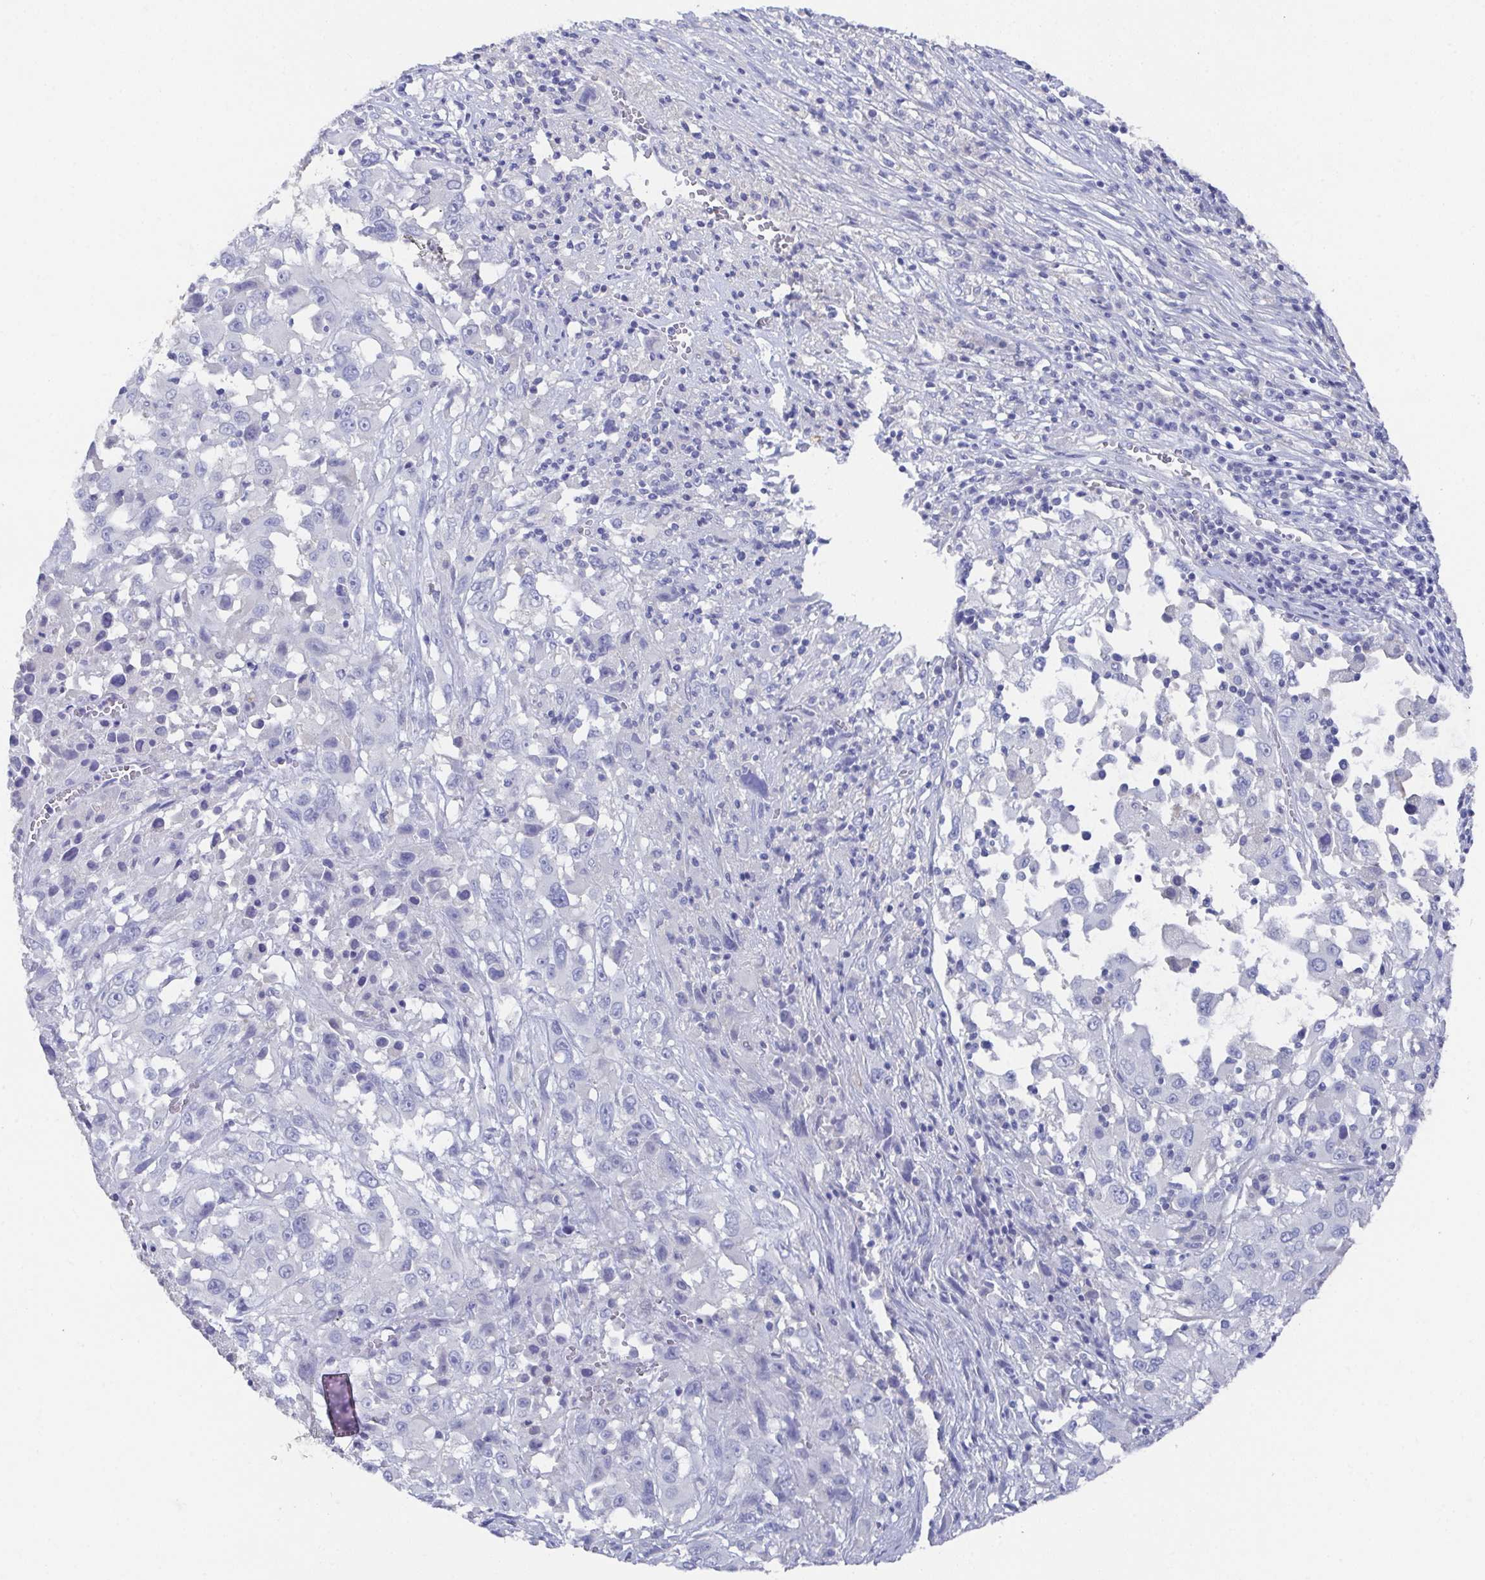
{"staining": {"intensity": "negative", "quantity": "none", "location": "none"}, "tissue": "melanoma", "cell_type": "Tumor cells", "image_type": "cancer", "snomed": [{"axis": "morphology", "description": "Malignant melanoma, Metastatic site"}, {"axis": "topography", "description": "Soft tissue"}], "caption": "The histopathology image reveals no staining of tumor cells in malignant melanoma (metastatic site).", "gene": "SSC4D", "patient": {"sex": "male", "age": 50}}